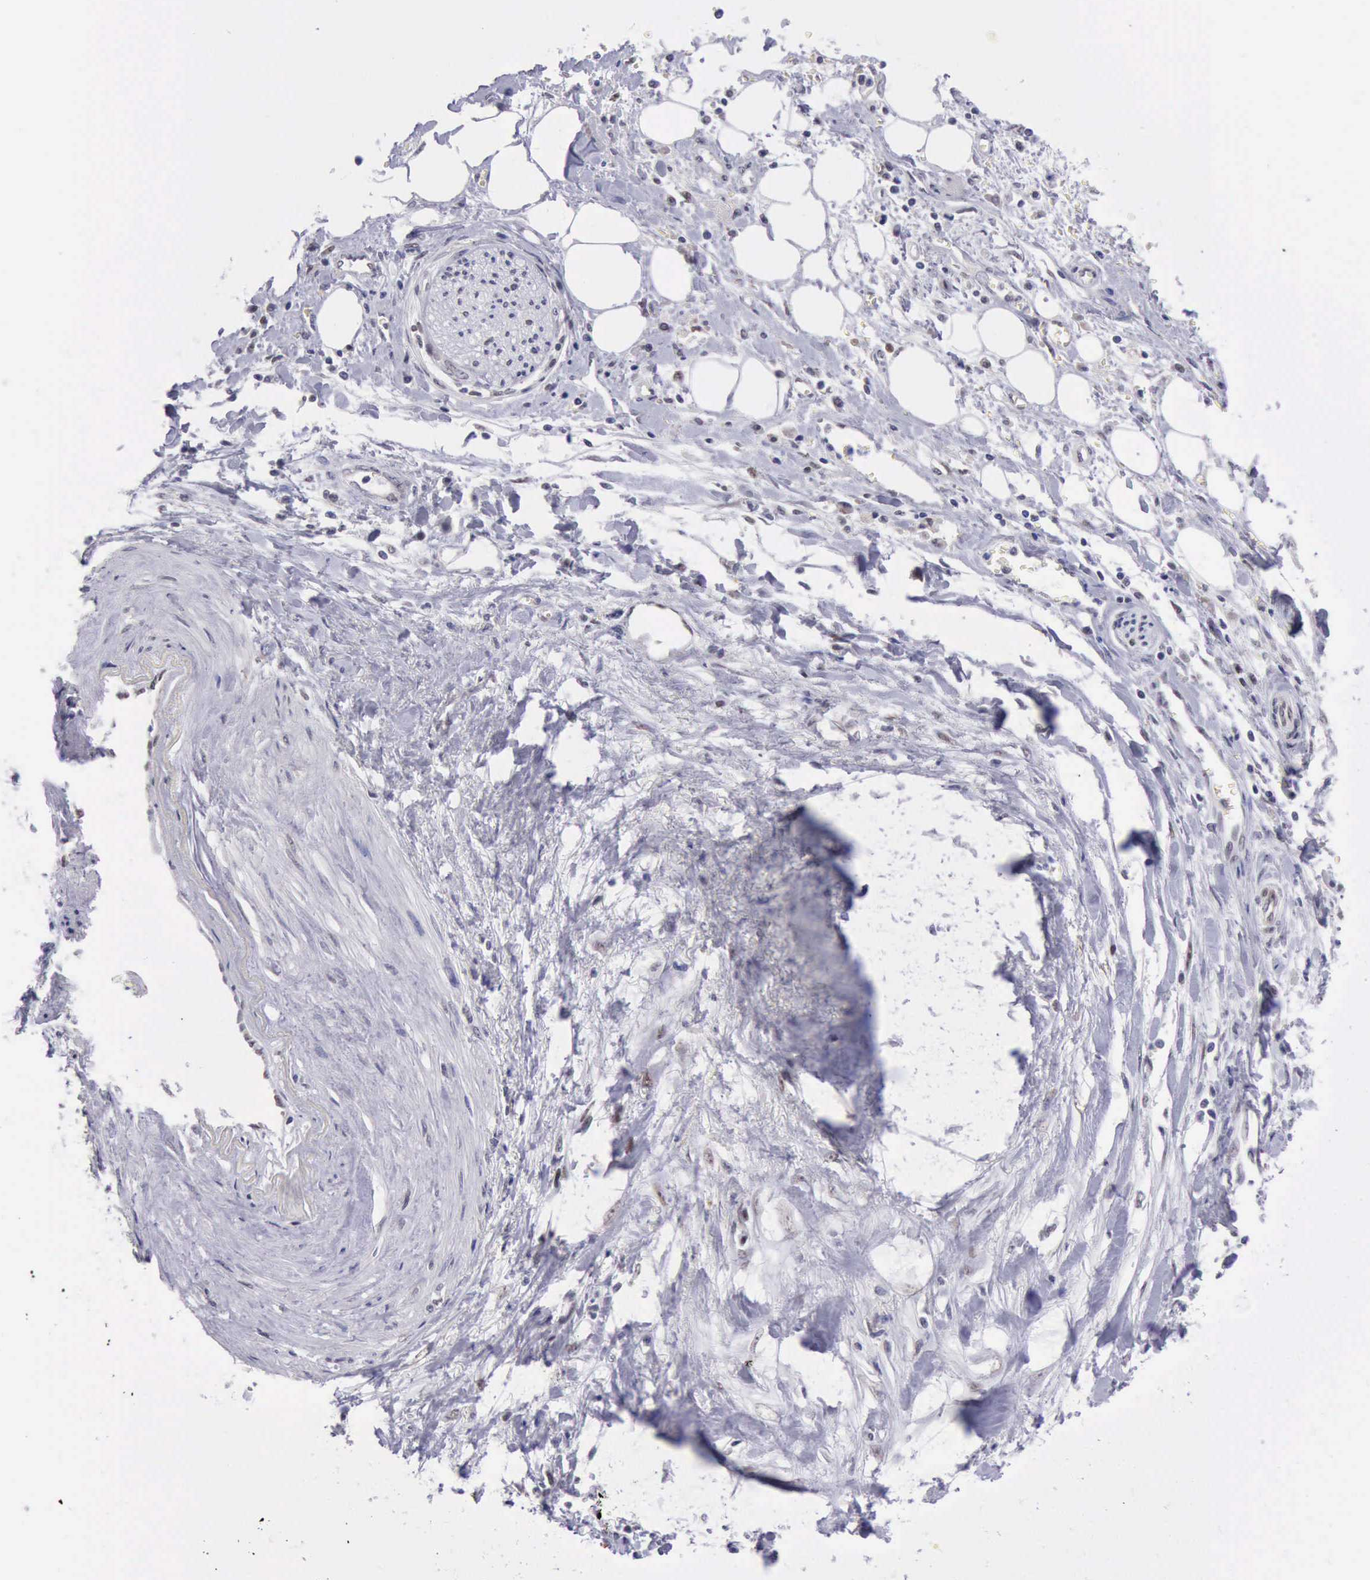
{"staining": {"intensity": "weak", "quantity": "<25%", "location": "nuclear"}, "tissue": "pancreatic cancer", "cell_type": "Tumor cells", "image_type": "cancer", "snomed": [{"axis": "morphology", "description": "Adenocarcinoma, NOS"}, {"axis": "topography", "description": "Pancreas"}], "caption": "Pancreatic adenocarcinoma was stained to show a protein in brown. There is no significant staining in tumor cells. (Brightfield microscopy of DAB (3,3'-diaminobenzidine) immunohistochemistry at high magnification).", "gene": "ERCC4", "patient": {"sex": "female", "age": 70}}